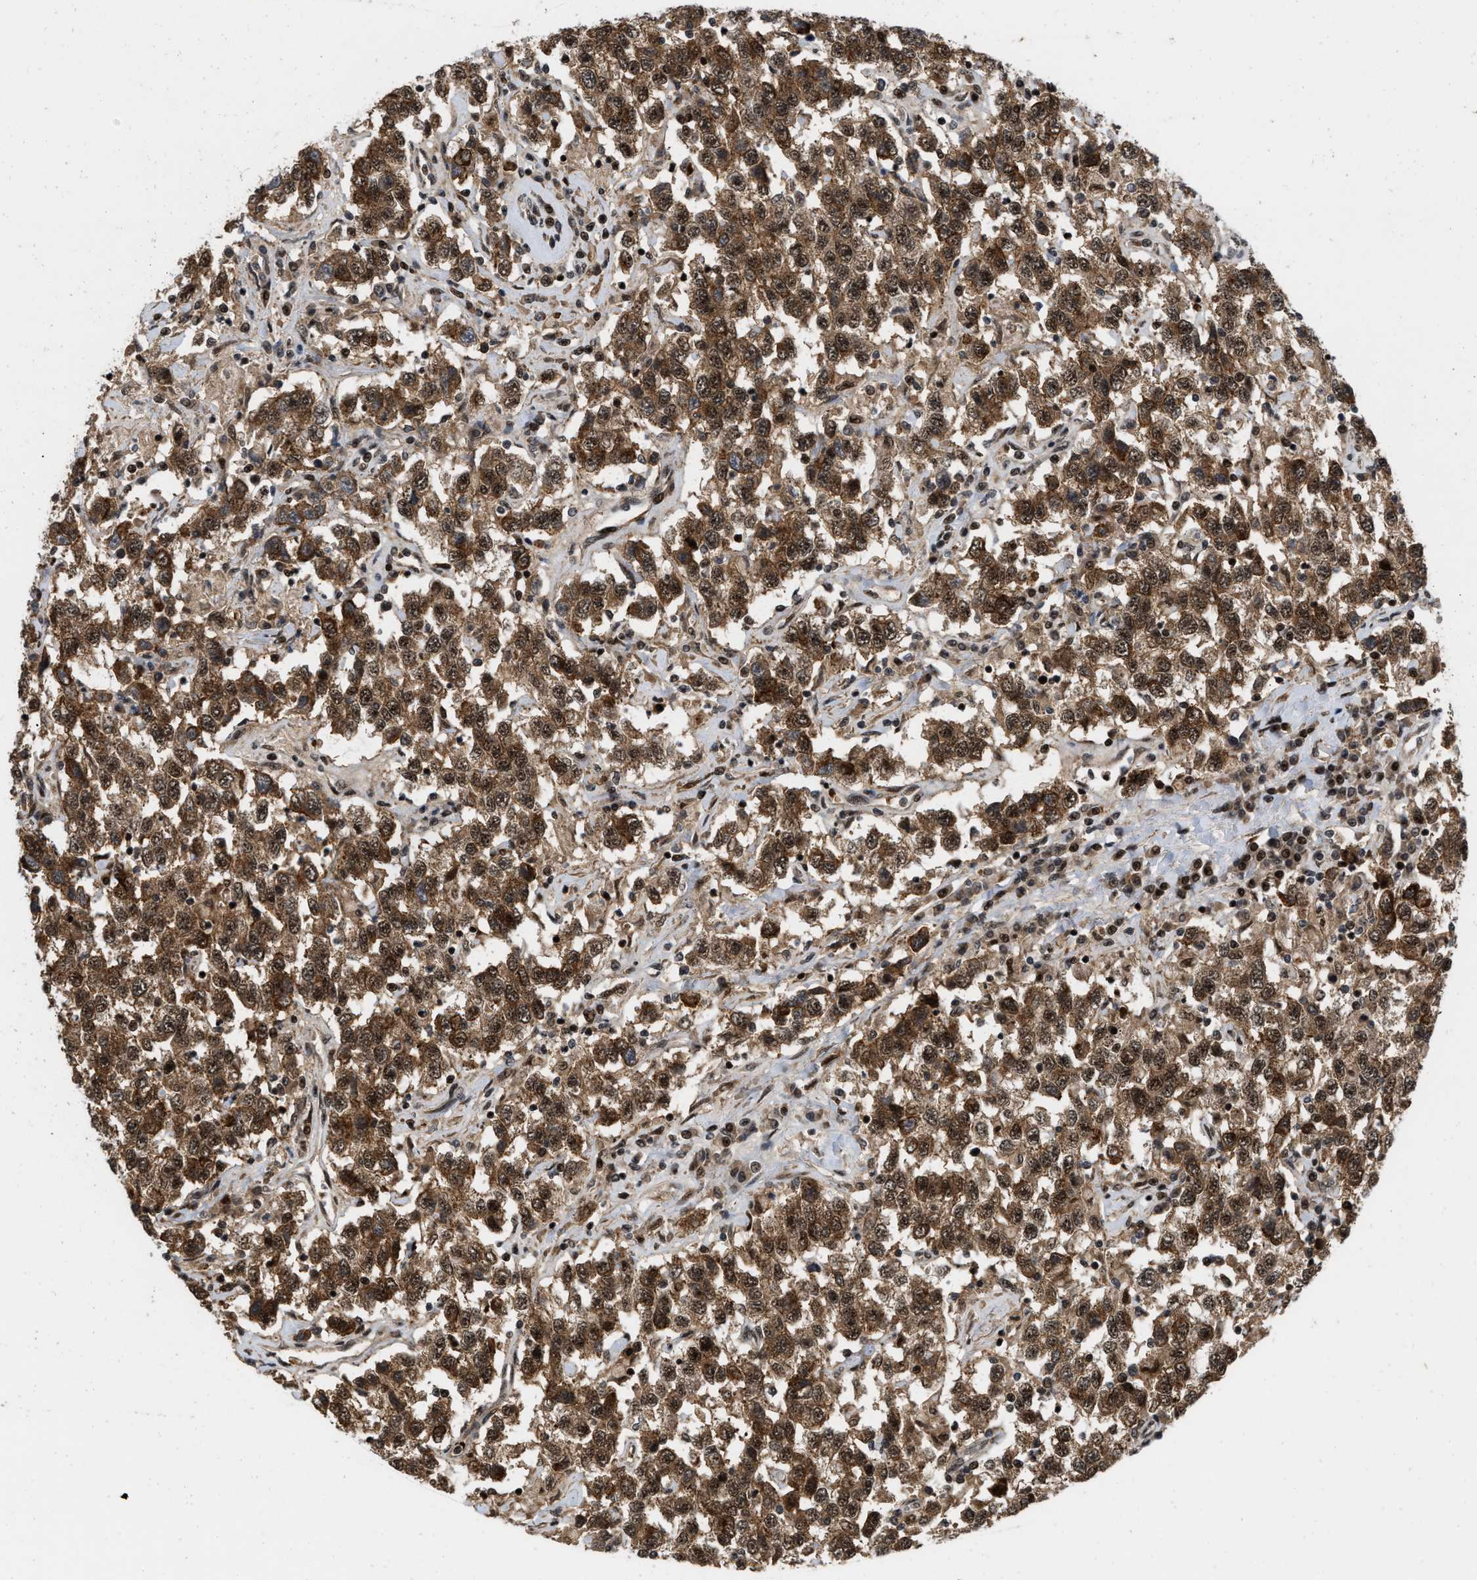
{"staining": {"intensity": "strong", "quantity": ">75%", "location": "cytoplasmic/membranous,nuclear"}, "tissue": "testis cancer", "cell_type": "Tumor cells", "image_type": "cancer", "snomed": [{"axis": "morphology", "description": "Seminoma, NOS"}, {"axis": "topography", "description": "Testis"}], "caption": "An image of testis seminoma stained for a protein reveals strong cytoplasmic/membranous and nuclear brown staining in tumor cells.", "gene": "ANKRD11", "patient": {"sex": "male", "age": 41}}